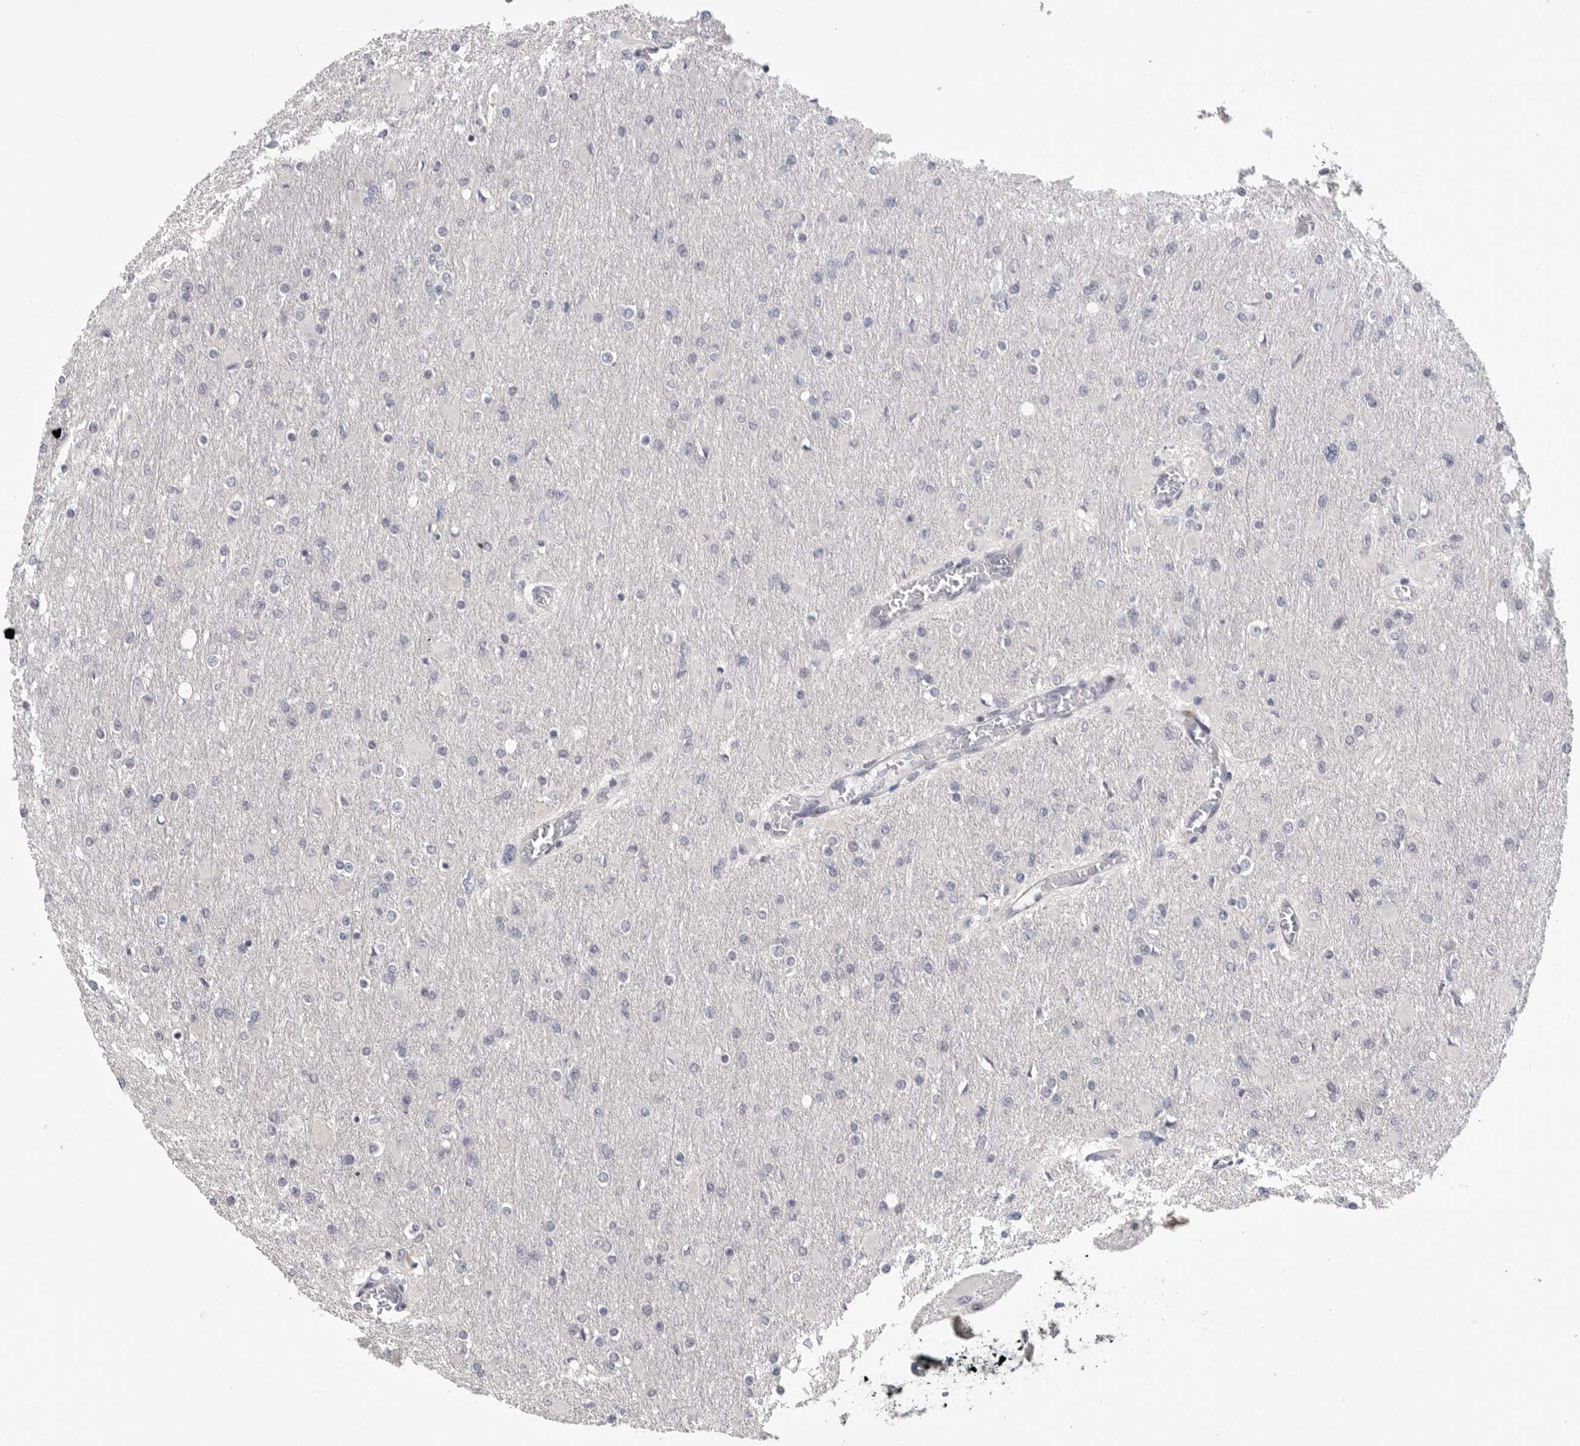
{"staining": {"intensity": "negative", "quantity": "none", "location": "none"}, "tissue": "glioma", "cell_type": "Tumor cells", "image_type": "cancer", "snomed": [{"axis": "morphology", "description": "Glioma, malignant, High grade"}, {"axis": "topography", "description": "Cerebral cortex"}], "caption": "Micrograph shows no significant protein positivity in tumor cells of high-grade glioma (malignant).", "gene": "FBXO43", "patient": {"sex": "female", "age": 36}}